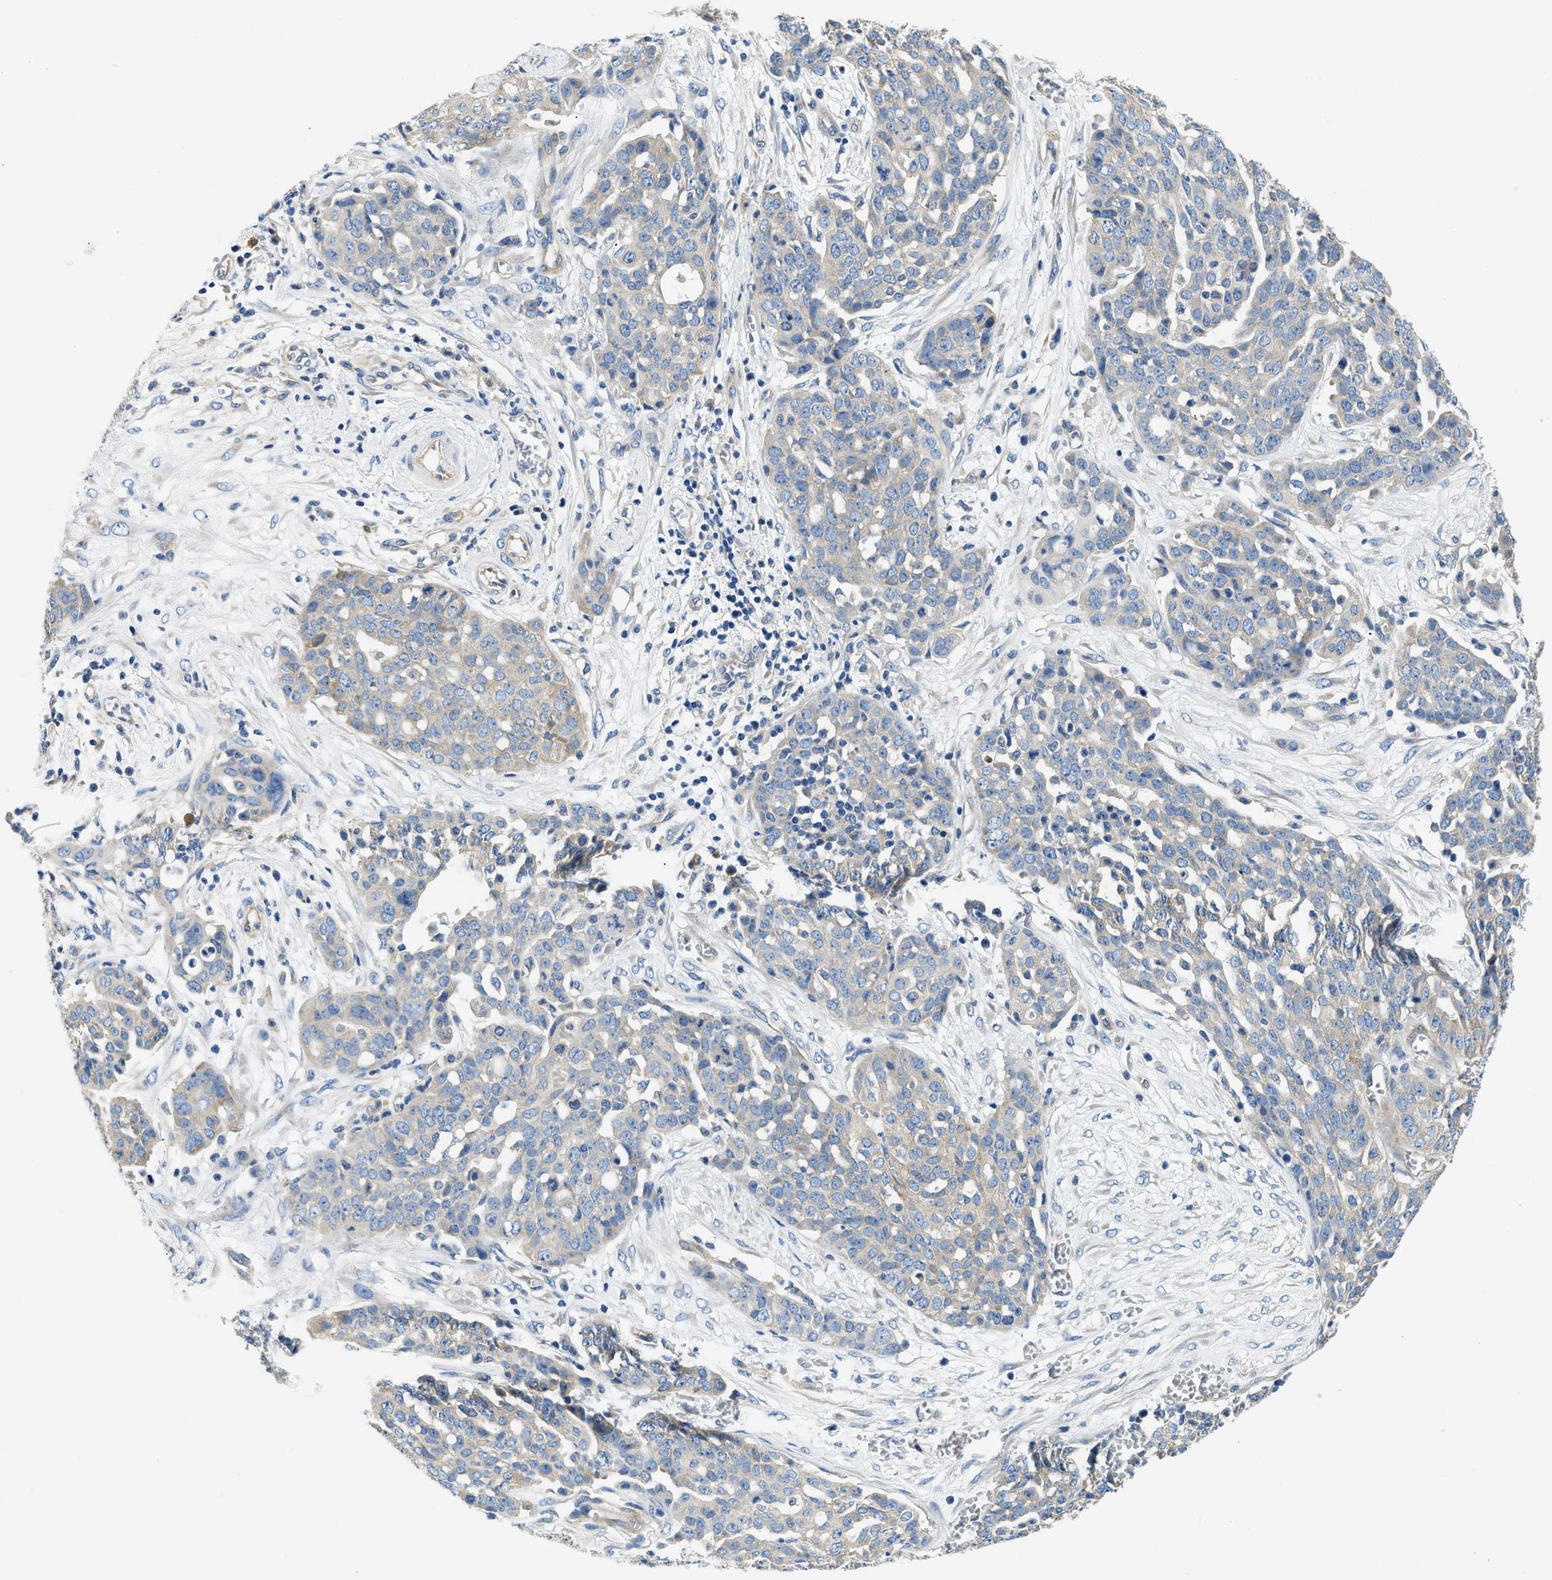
{"staining": {"intensity": "negative", "quantity": "none", "location": "none"}, "tissue": "ovarian cancer", "cell_type": "Tumor cells", "image_type": "cancer", "snomed": [{"axis": "morphology", "description": "Cystadenocarcinoma, serous, NOS"}, {"axis": "topography", "description": "Soft tissue"}, {"axis": "topography", "description": "Ovary"}], "caption": "Ovarian cancer was stained to show a protein in brown. There is no significant positivity in tumor cells.", "gene": "CSDE1", "patient": {"sex": "female", "age": 57}}